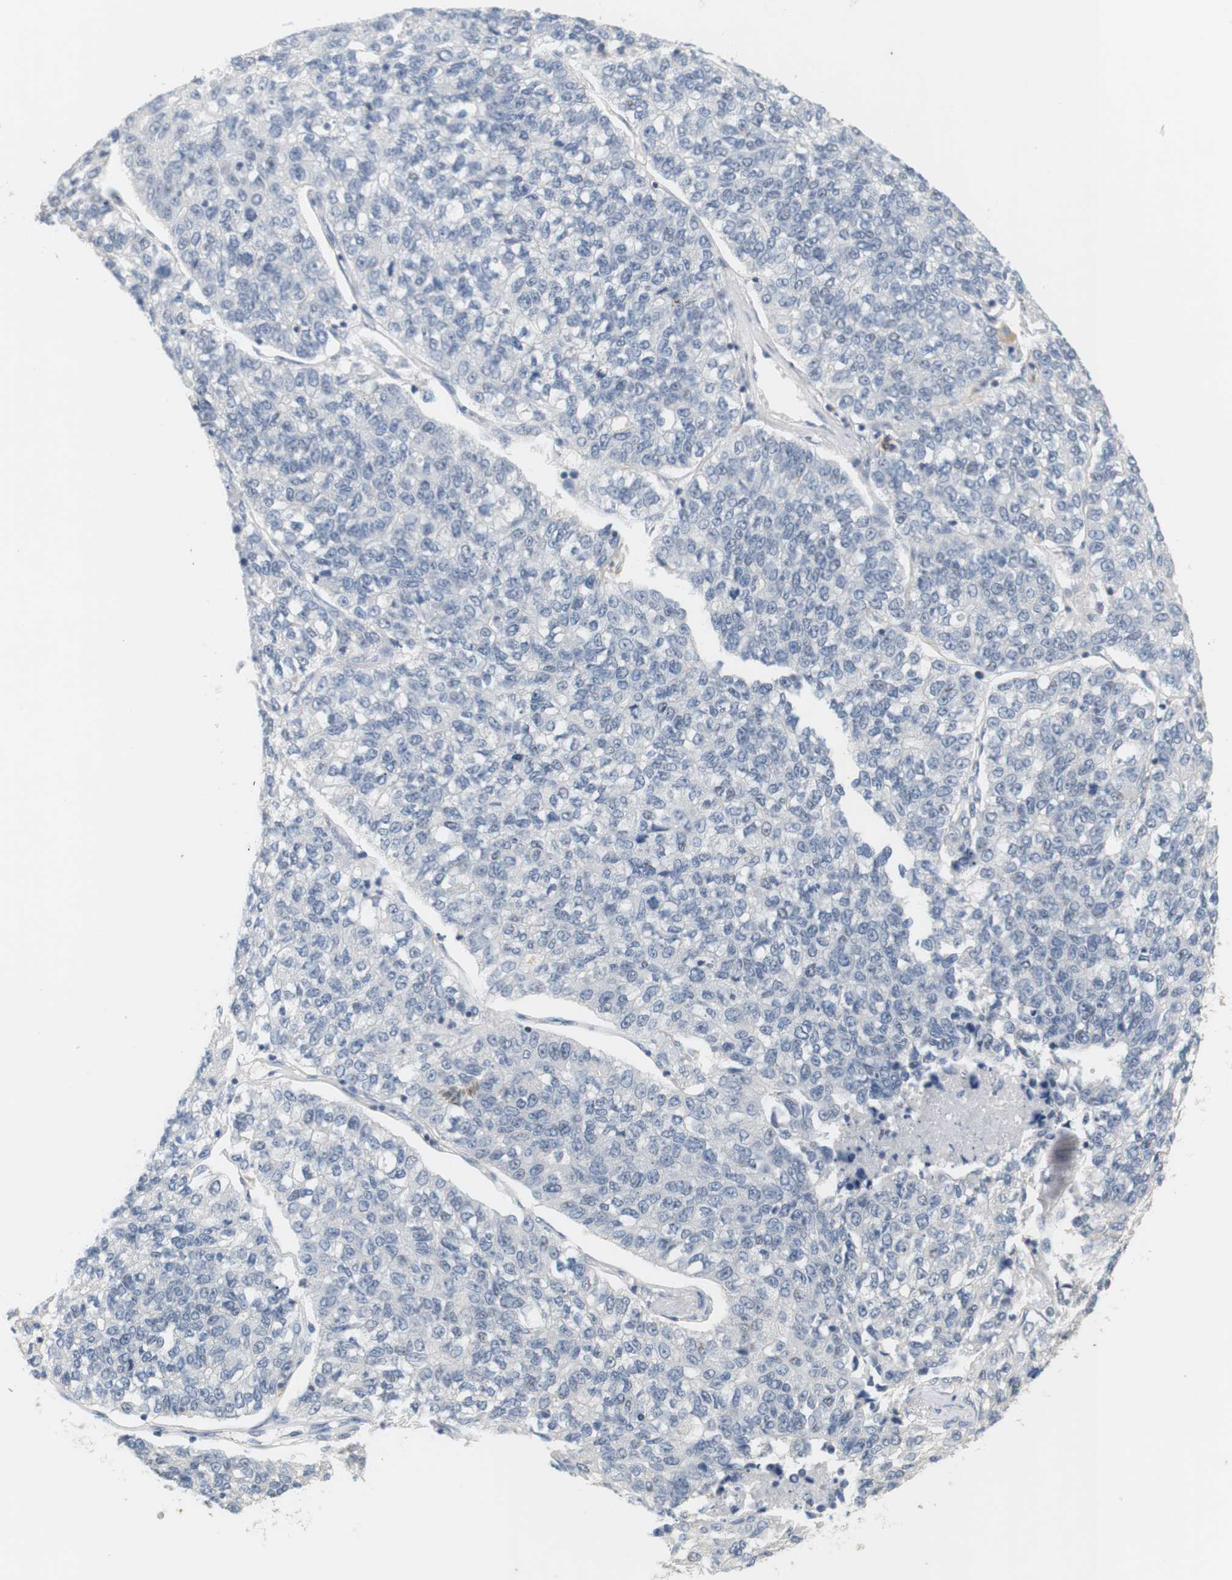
{"staining": {"intensity": "negative", "quantity": "none", "location": "none"}, "tissue": "lung cancer", "cell_type": "Tumor cells", "image_type": "cancer", "snomed": [{"axis": "morphology", "description": "Adenocarcinoma, NOS"}, {"axis": "topography", "description": "Lung"}], "caption": "High power microscopy photomicrograph of an immunohistochemistry (IHC) histopathology image of lung adenocarcinoma, revealing no significant positivity in tumor cells.", "gene": "OSR1", "patient": {"sex": "male", "age": 49}}